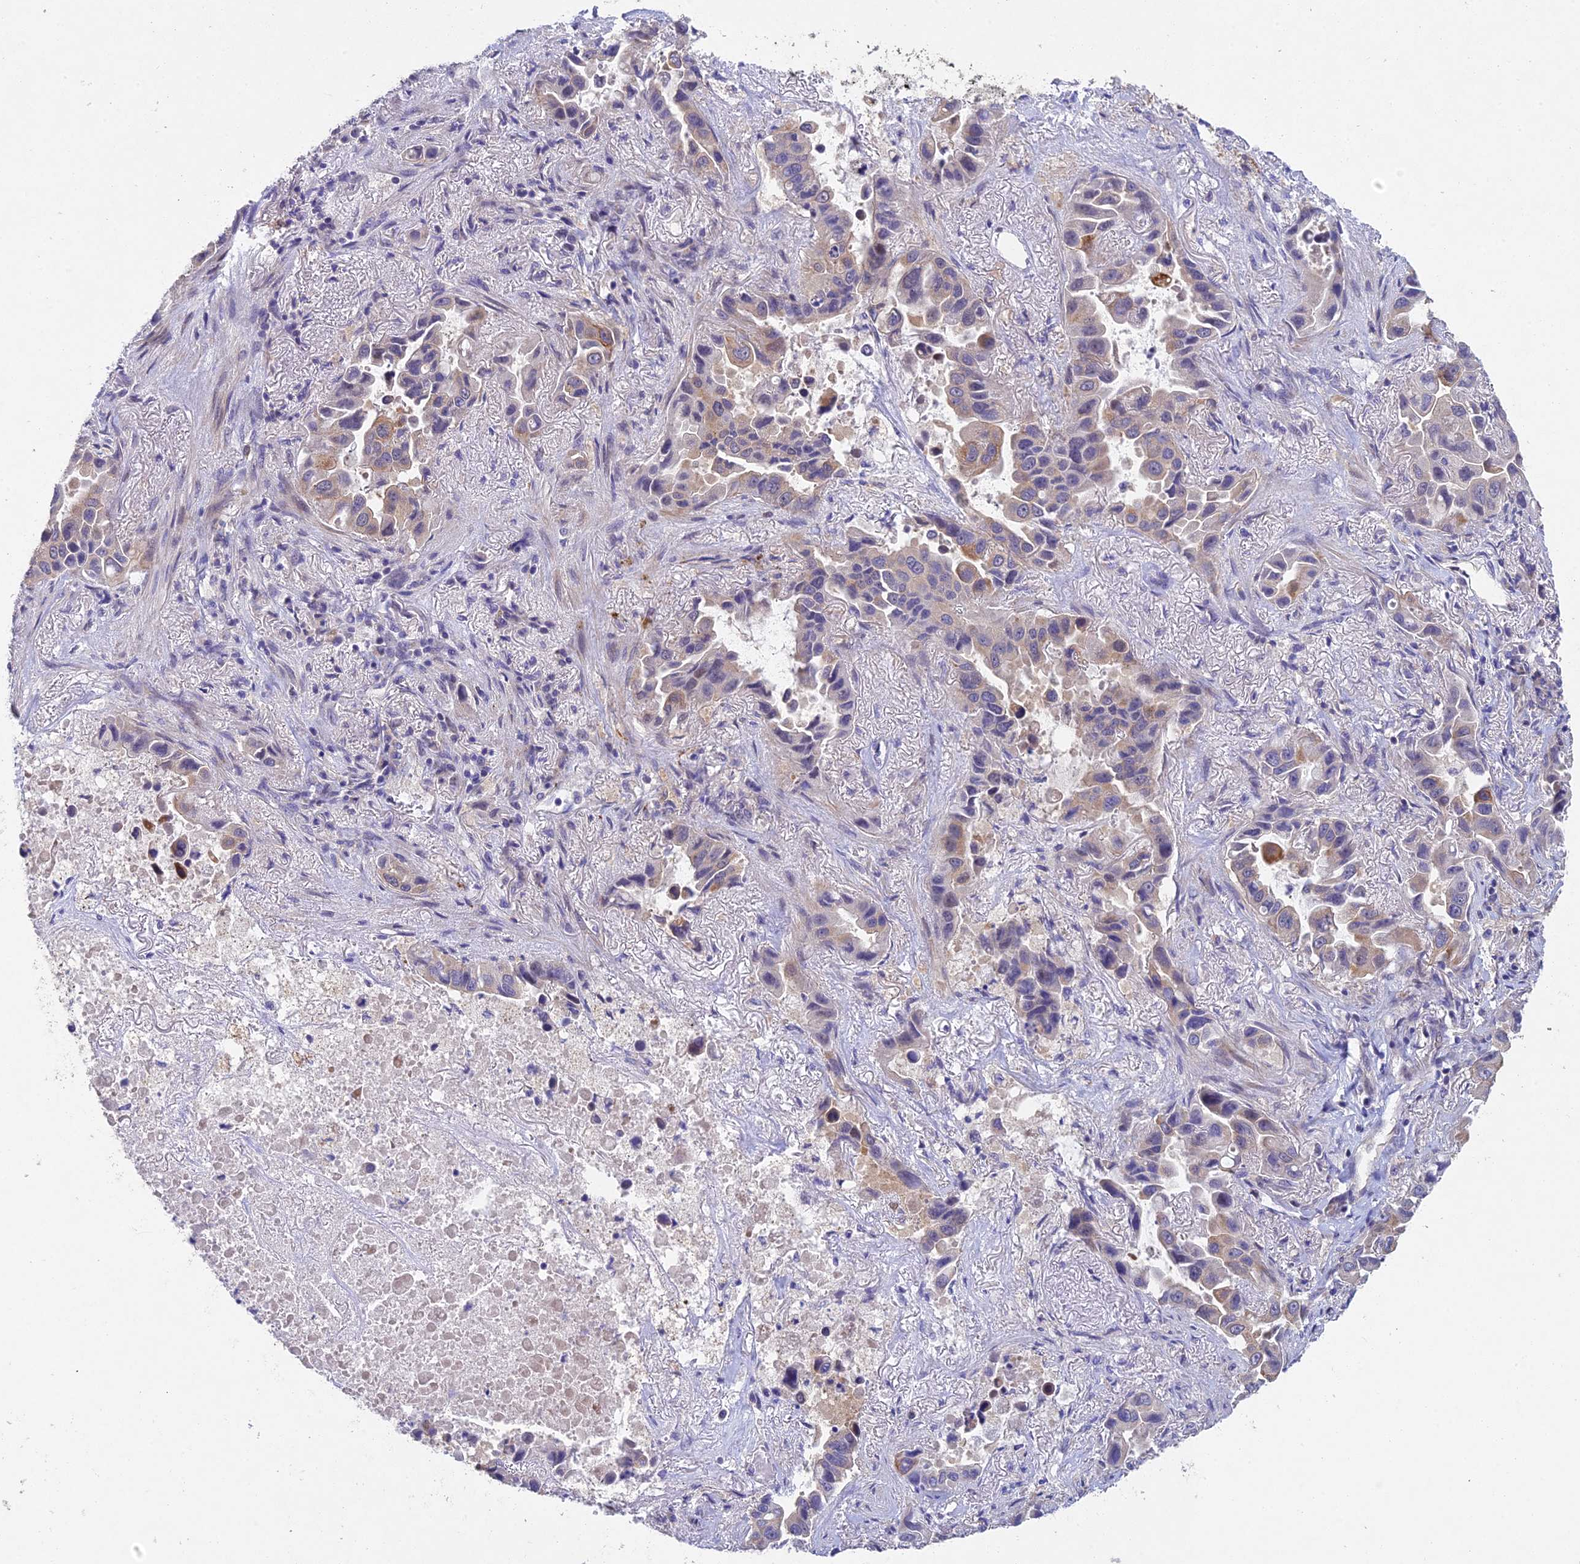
{"staining": {"intensity": "moderate", "quantity": "<25%", "location": "cytoplasmic/membranous"}, "tissue": "lung cancer", "cell_type": "Tumor cells", "image_type": "cancer", "snomed": [{"axis": "morphology", "description": "Adenocarcinoma, NOS"}, {"axis": "topography", "description": "Lung"}], "caption": "This histopathology image demonstrates lung cancer (adenocarcinoma) stained with IHC to label a protein in brown. The cytoplasmic/membranous of tumor cells show moderate positivity for the protein. Nuclei are counter-stained blue.", "gene": "NSMCE1", "patient": {"sex": "male", "age": 64}}